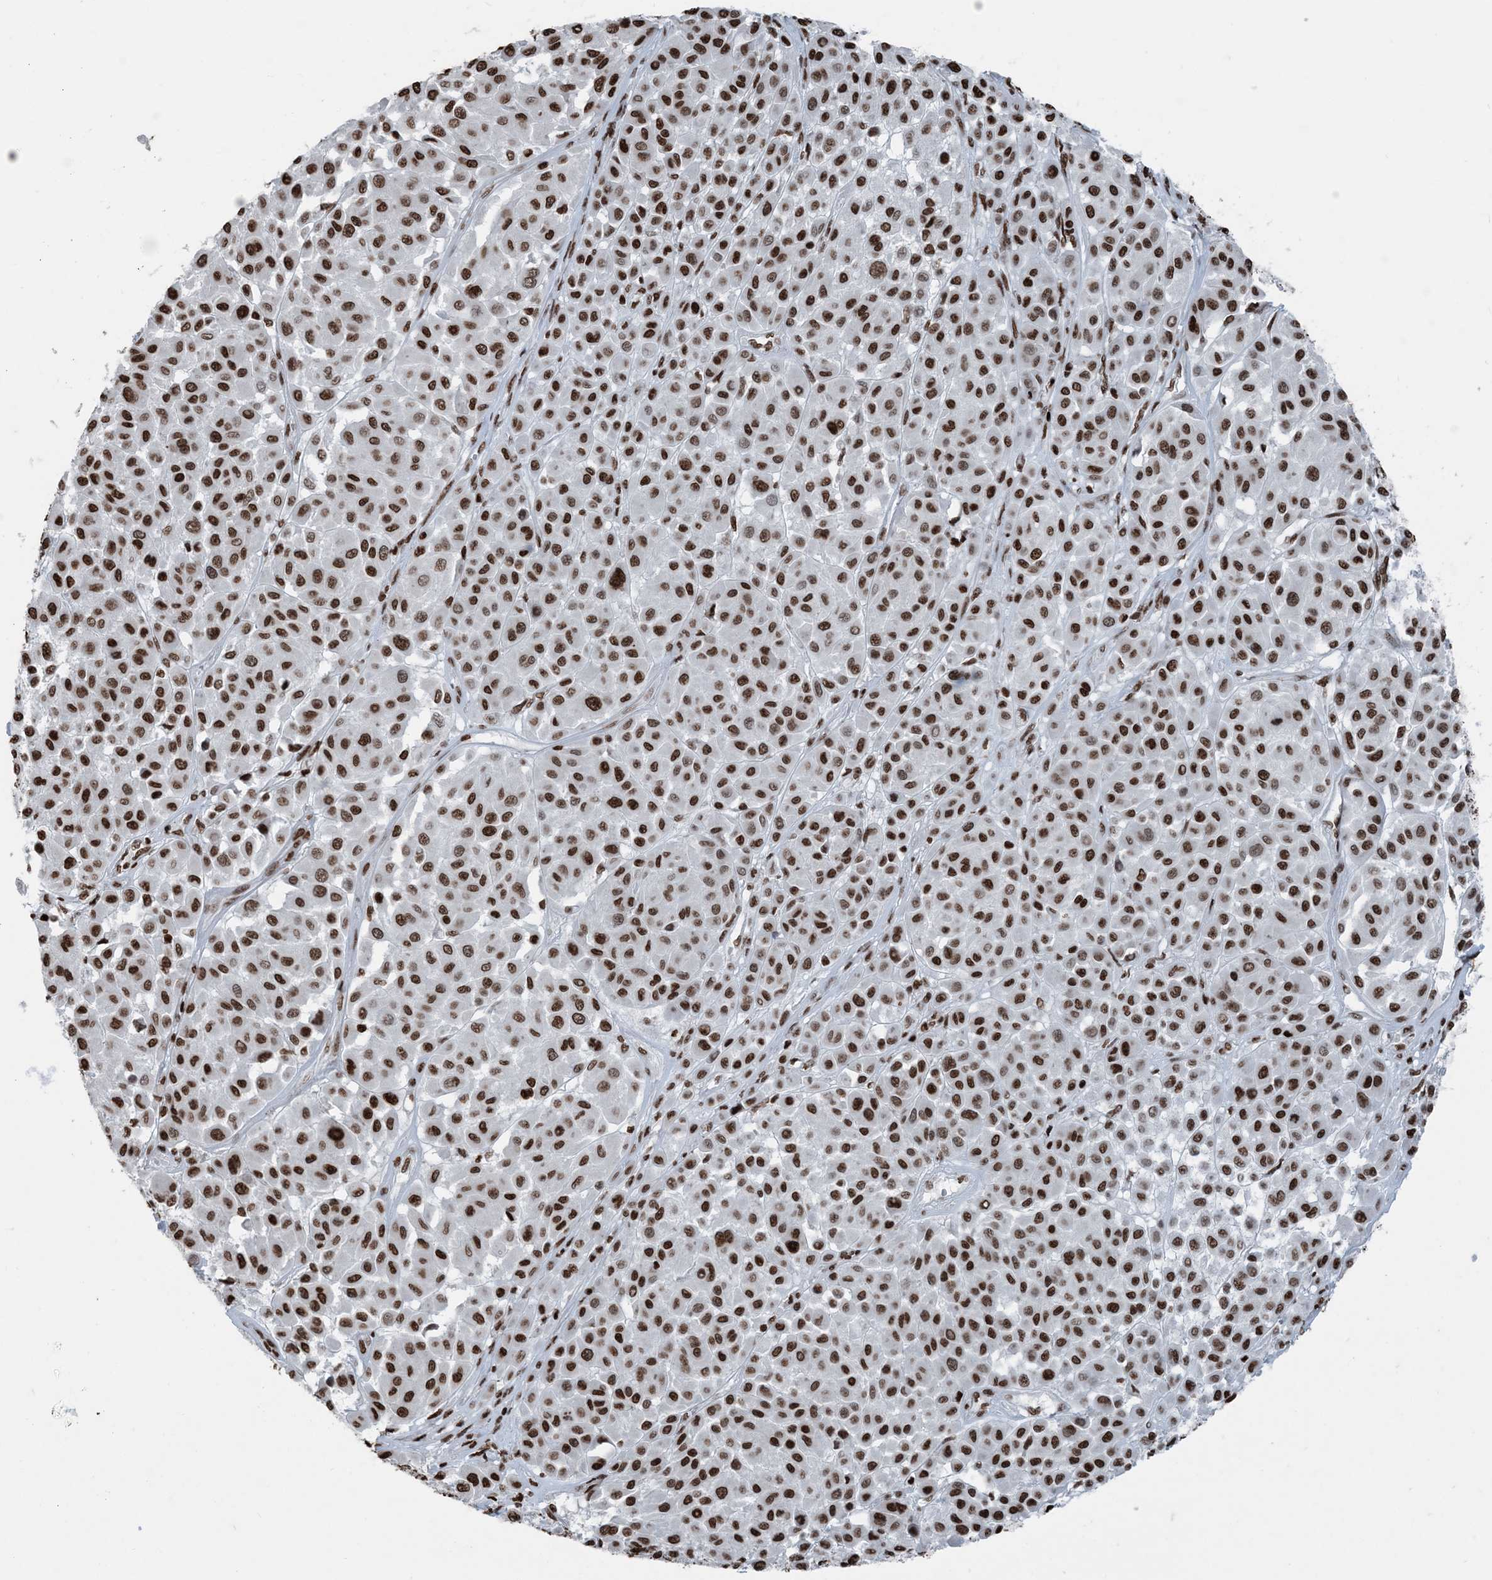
{"staining": {"intensity": "moderate", "quantity": ">75%", "location": "nuclear"}, "tissue": "melanoma", "cell_type": "Tumor cells", "image_type": "cancer", "snomed": [{"axis": "morphology", "description": "Malignant melanoma, Metastatic site"}, {"axis": "topography", "description": "Soft tissue"}], "caption": "Immunohistochemistry (DAB (3,3'-diaminobenzidine)) staining of melanoma demonstrates moderate nuclear protein expression in about >75% of tumor cells. (DAB (3,3'-diaminobenzidine) = brown stain, brightfield microscopy at high magnification).", "gene": "H3-3B", "patient": {"sex": "male", "age": 41}}